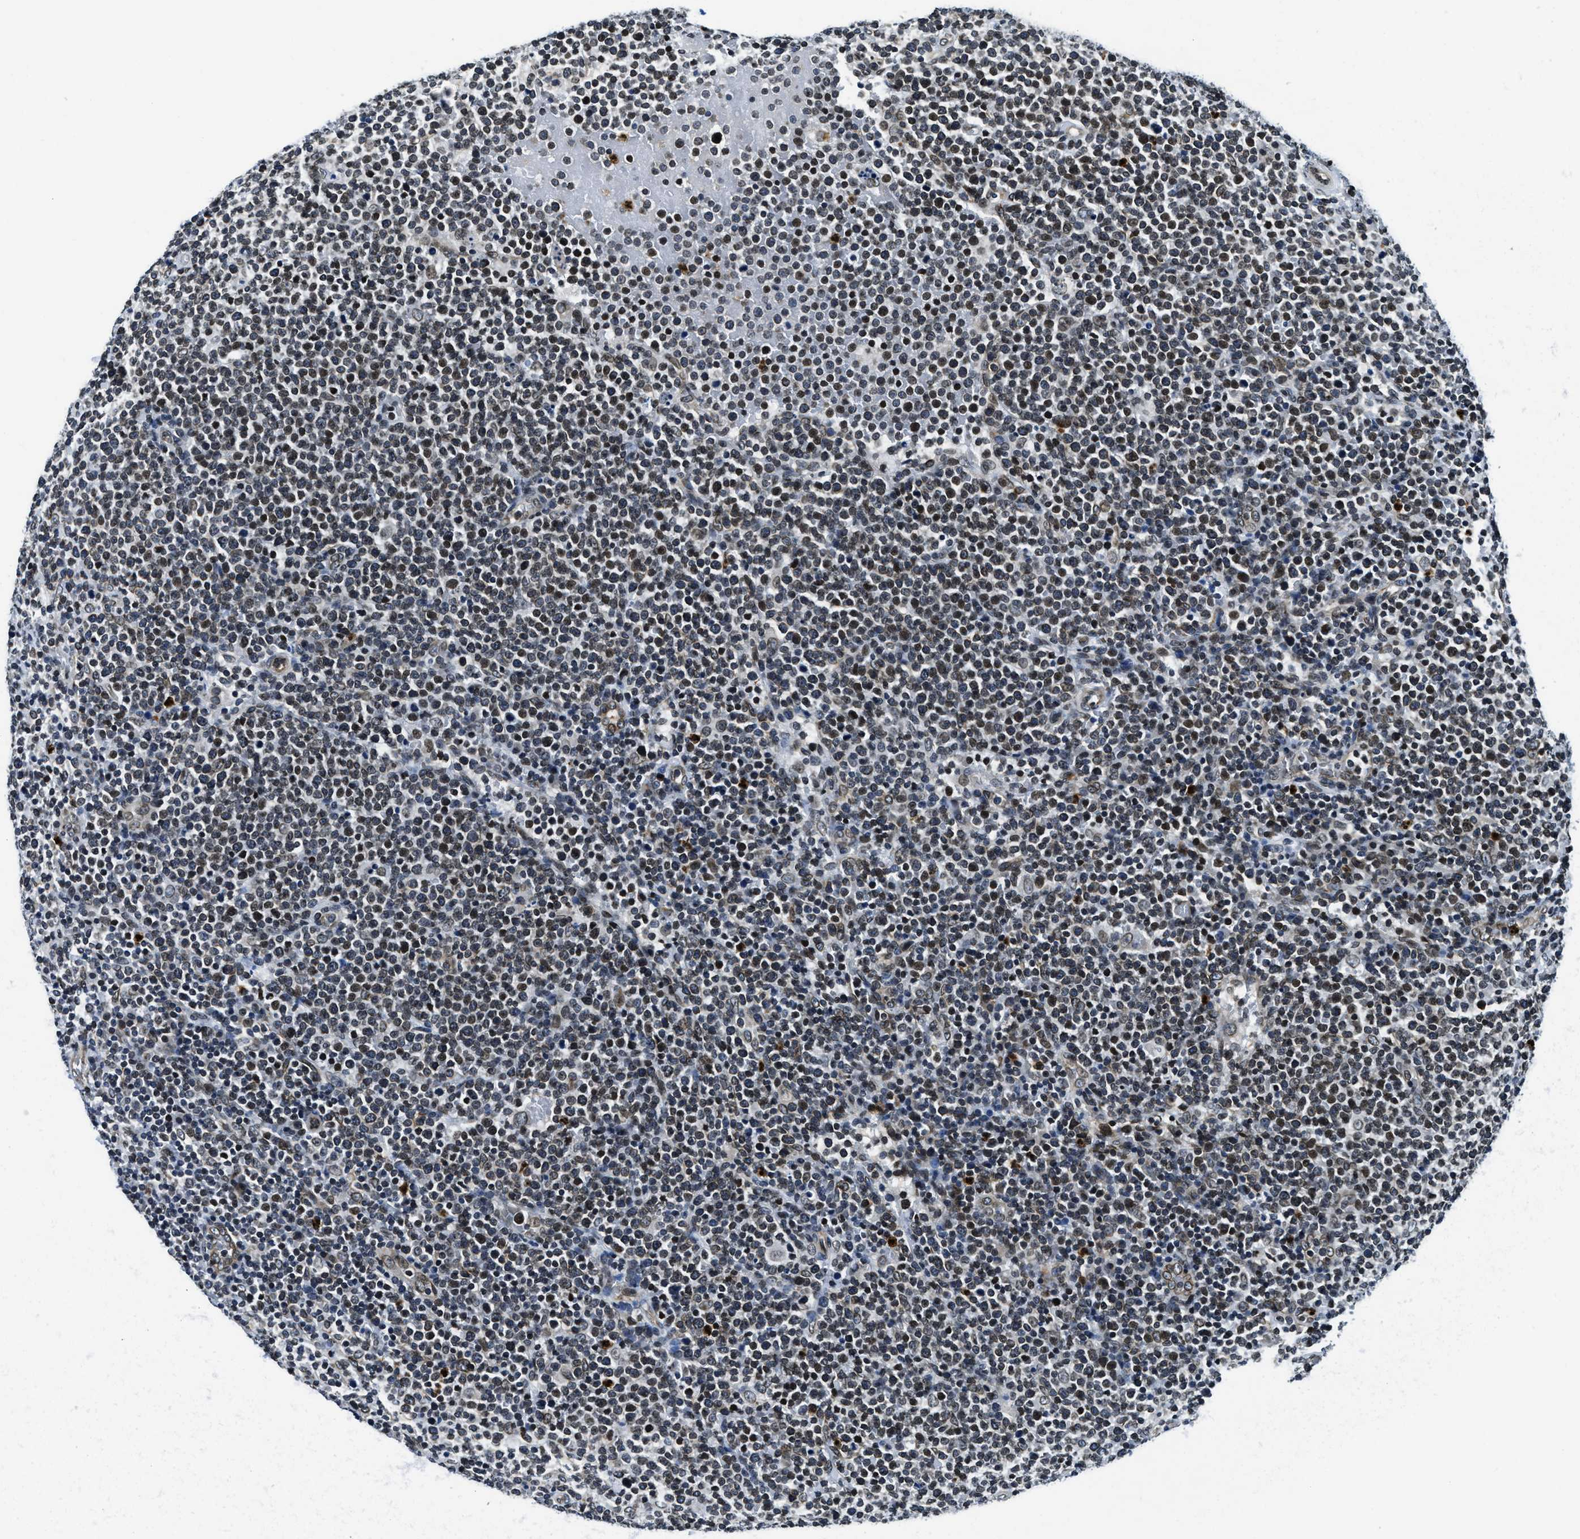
{"staining": {"intensity": "weak", "quantity": ">75%", "location": "nuclear"}, "tissue": "lymphoma", "cell_type": "Tumor cells", "image_type": "cancer", "snomed": [{"axis": "morphology", "description": "Malignant lymphoma, non-Hodgkin's type, High grade"}, {"axis": "topography", "description": "Lymph node"}], "caption": "IHC (DAB (3,3'-diaminobenzidine)) staining of human high-grade malignant lymphoma, non-Hodgkin's type reveals weak nuclear protein staining in approximately >75% of tumor cells. IHC stains the protein of interest in brown and the nuclei are stained blue.", "gene": "ZC3HC1", "patient": {"sex": "male", "age": 61}}